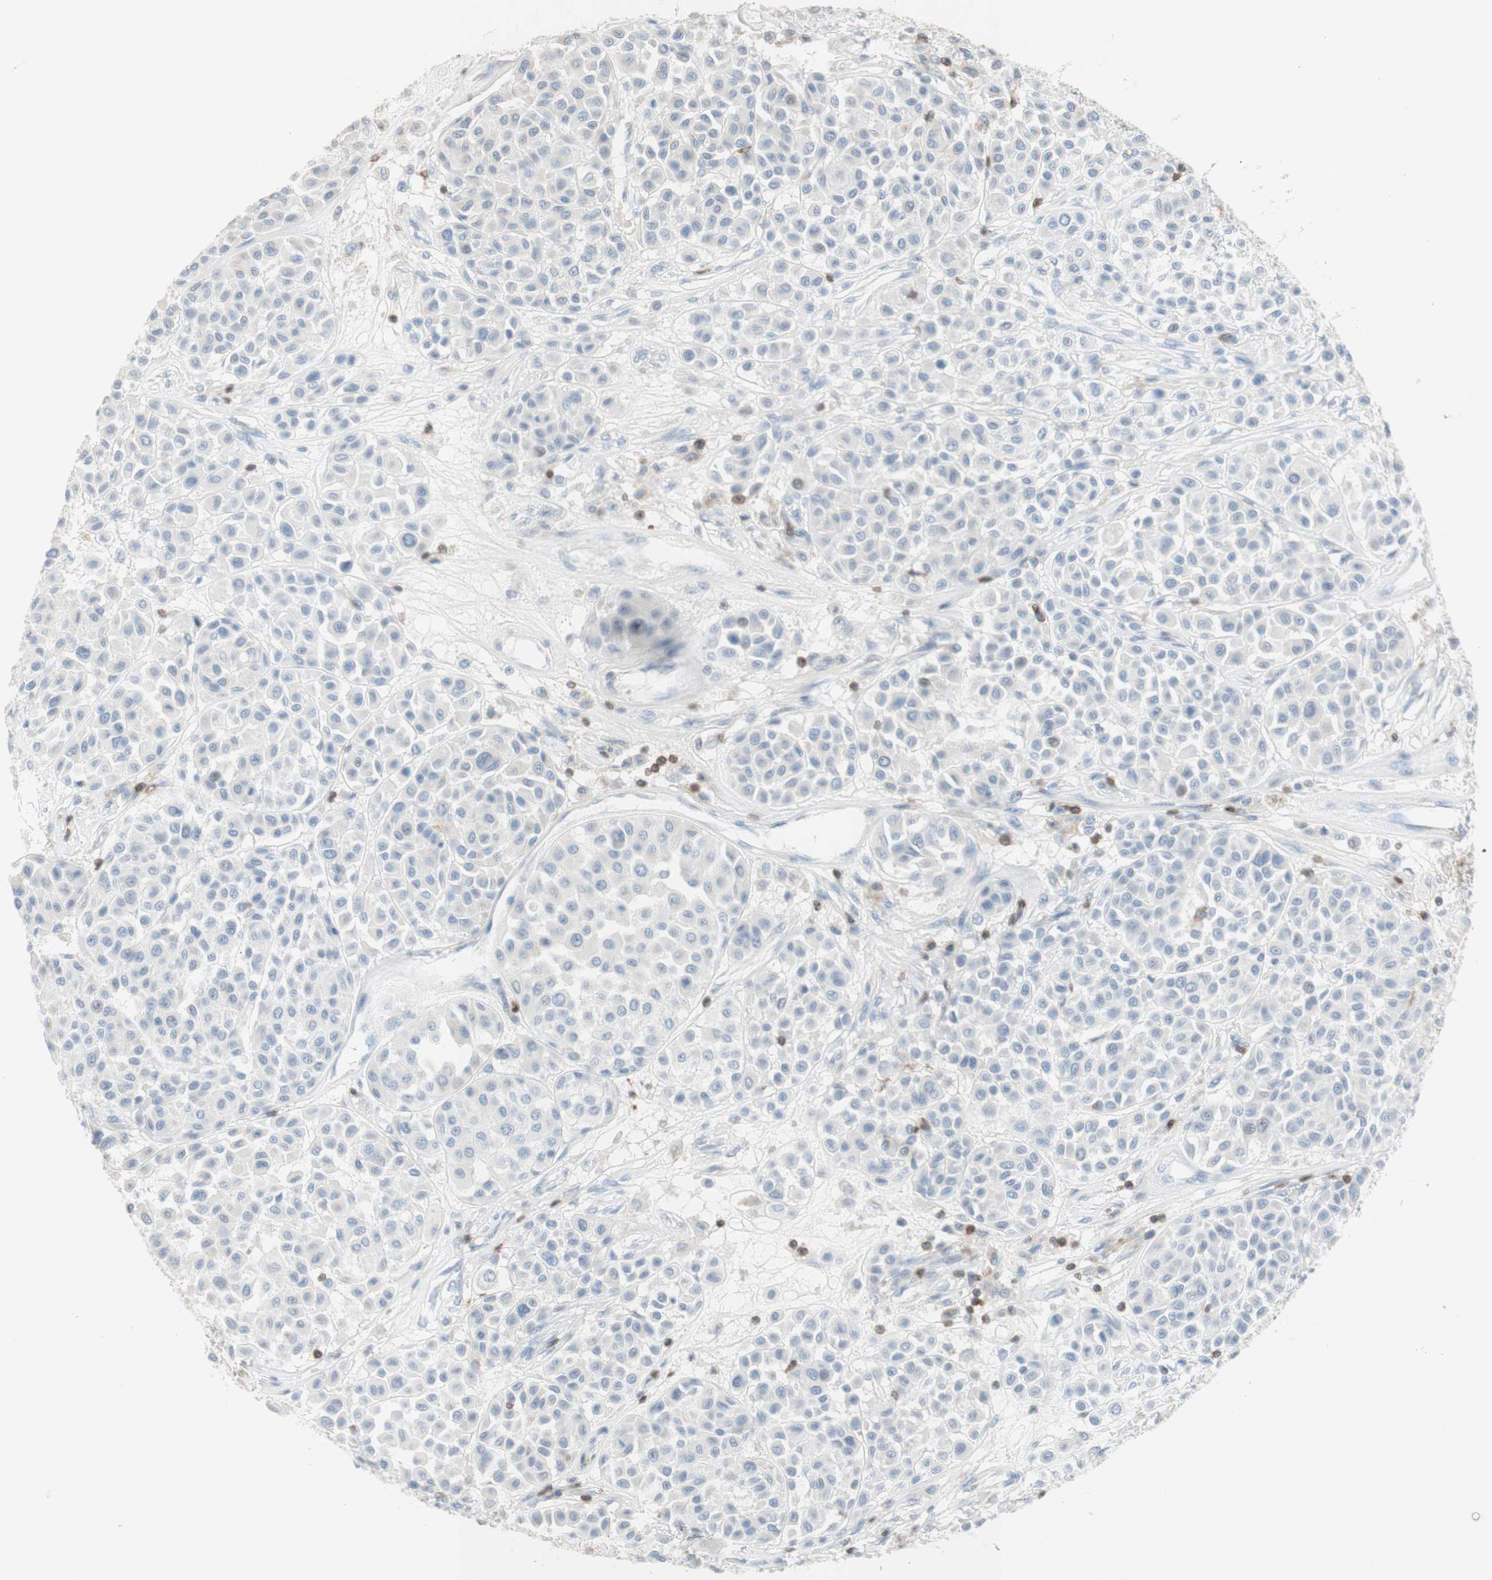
{"staining": {"intensity": "negative", "quantity": "none", "location": "none"}, "tissue": "melanoma", "cell_type": "Tumor cells", "image_type": "cancer", "snomed": [{"axis": "morphology", "description": "Malignant melanoma, Metastatic site"}, {"axis": "topography", "description": "Soft tissue"}], "caption": "This photomicrograph is of malignant melanoma (metastatic site) stained with IHC to label a protein in brown with the nuclei are counter-stained blue. There is no staining in tumor cells.", "gene": "SPINK6", "patient": {"sex": "male", "age": 41}}